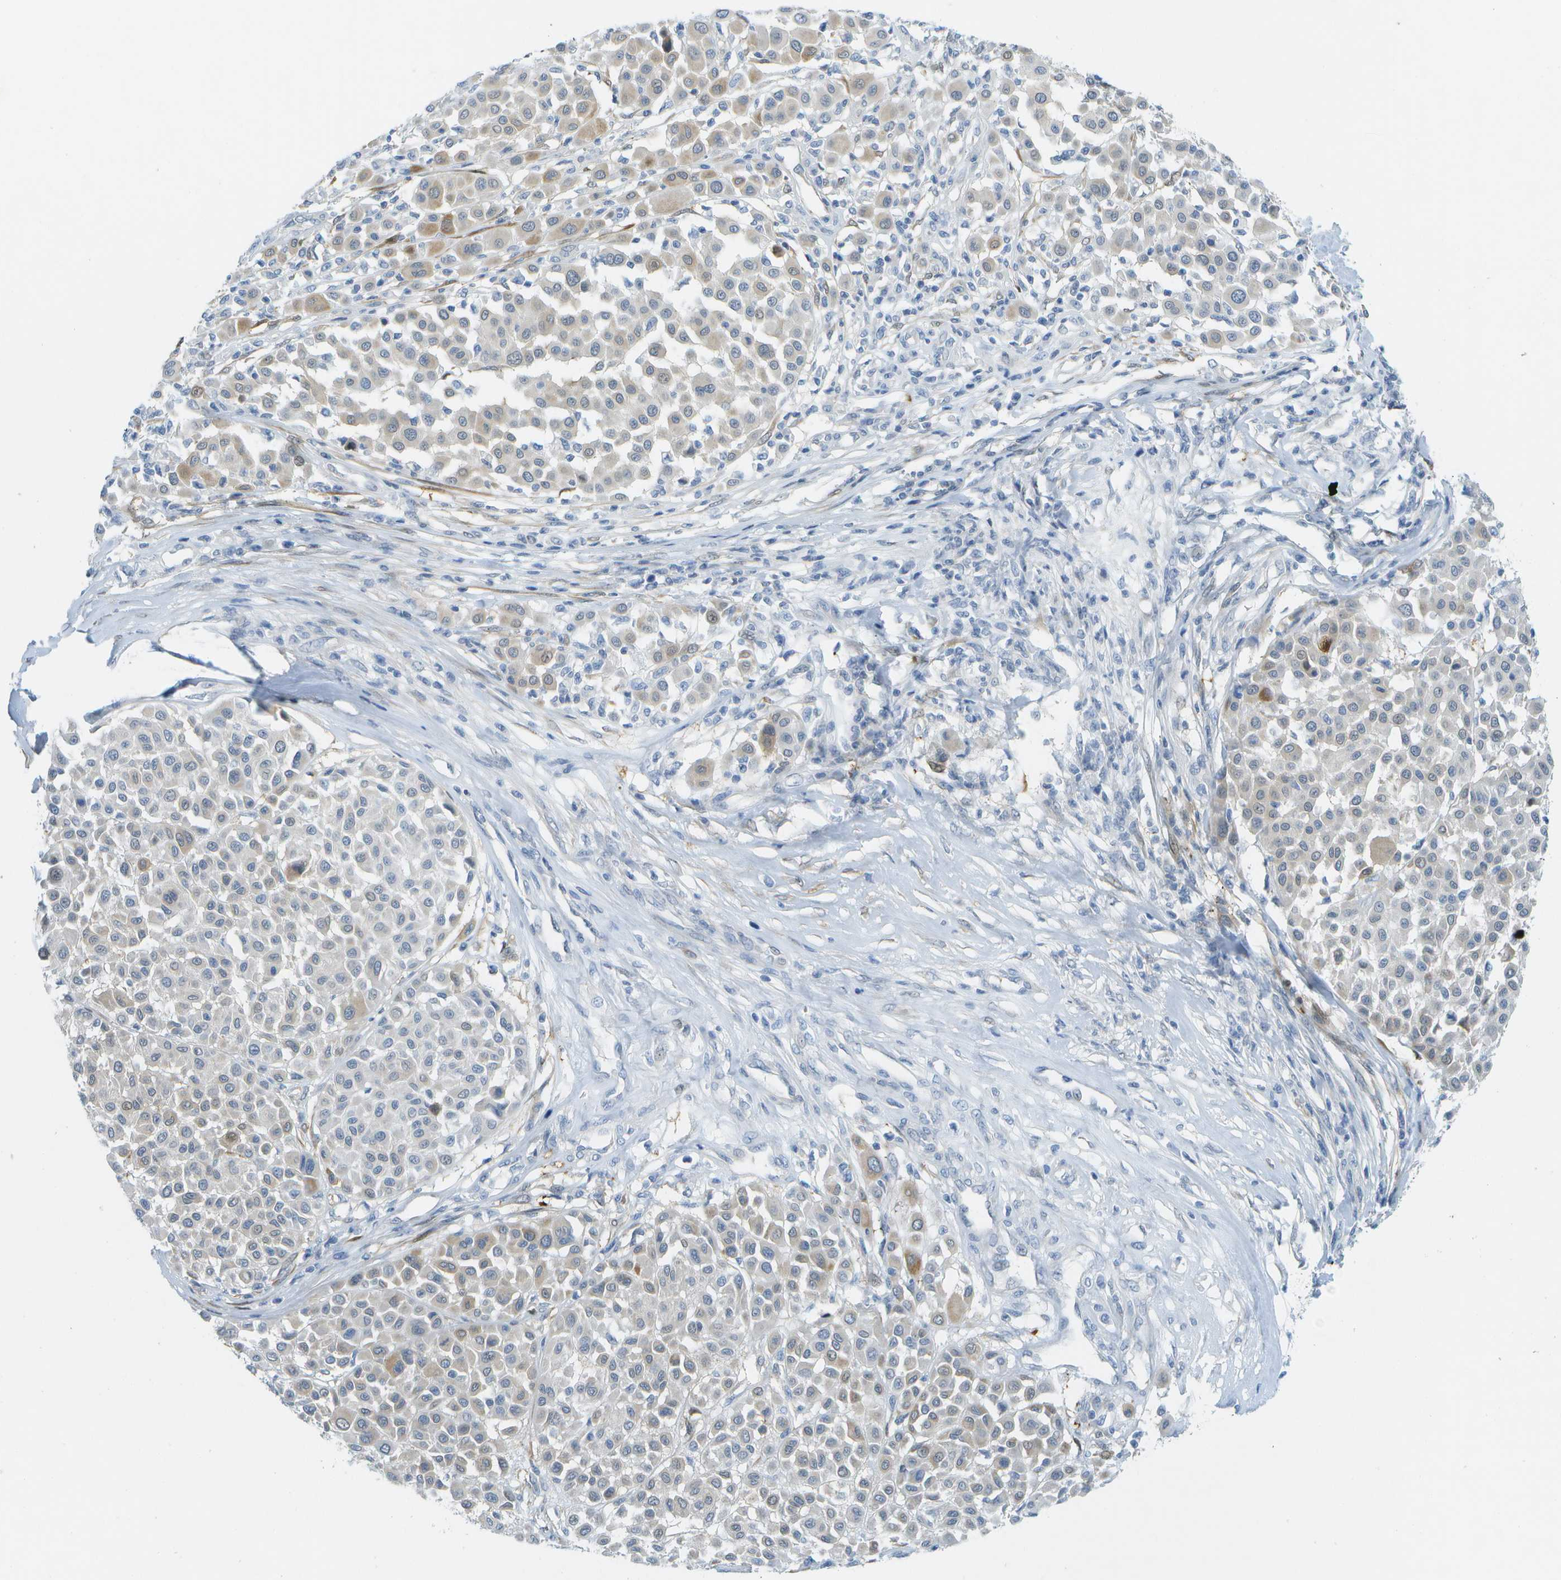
{"staining": {"intensity": "negative", "quantity": "none", "location": "none"}, "tissue": "melanoma", "cell_type": "Tumor cells", "image_type": "cancer", "snomed": [{"axis": "morphology", "description": "Malignant melanoma, Metastatic site"}, {"axis": "topography", "description": "Soft tissue"}], "caption": "This is an immunohistochemistry (IHC) photomicrograph of human malignant melanoma (metastatic site). There is no expression in tumor cells.", "gene": "CUL9", "patient": {"sex": "male", "age": 41}}